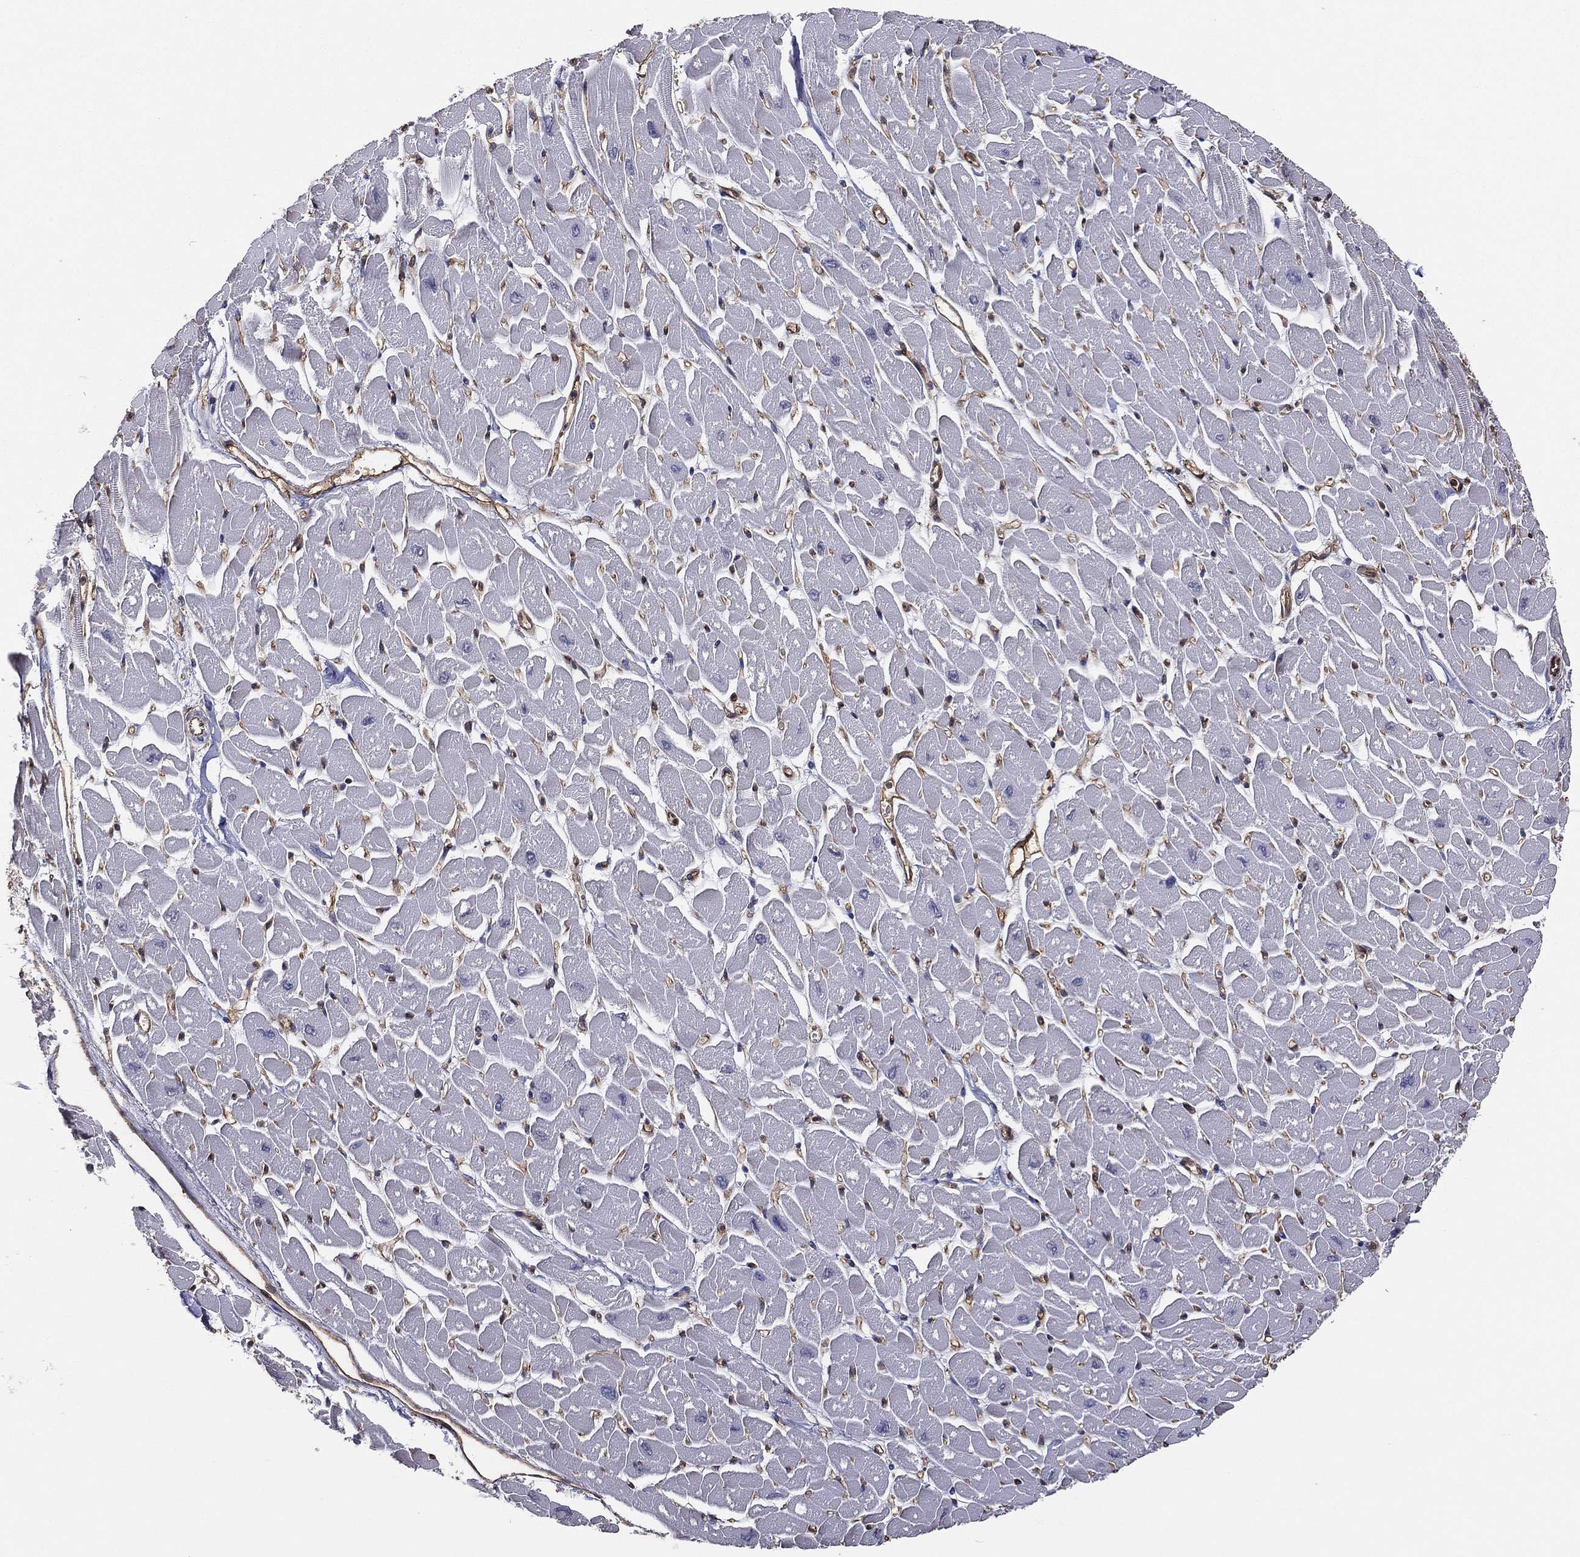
{"staining": {"intensity": "strong", "quantity": "25%-75%", "location": "nuclear"}, "tissue": "heart muscle", "cell_type": "Cardiomyocytes", "image_type": "normal", "snomed": [{"axis": "morphology", "description": "Normal tissue, NOS"}, {"axis": "topography", "description": "Heart"}], "caption": "Benign heart muscle displays strong nuclear expression in approximately 25%-75% of cardiomyocytes, visualized by immunohistochemistry.", "gene": "GPALPP1", "patient": {"sex": "male", "age": 57}}